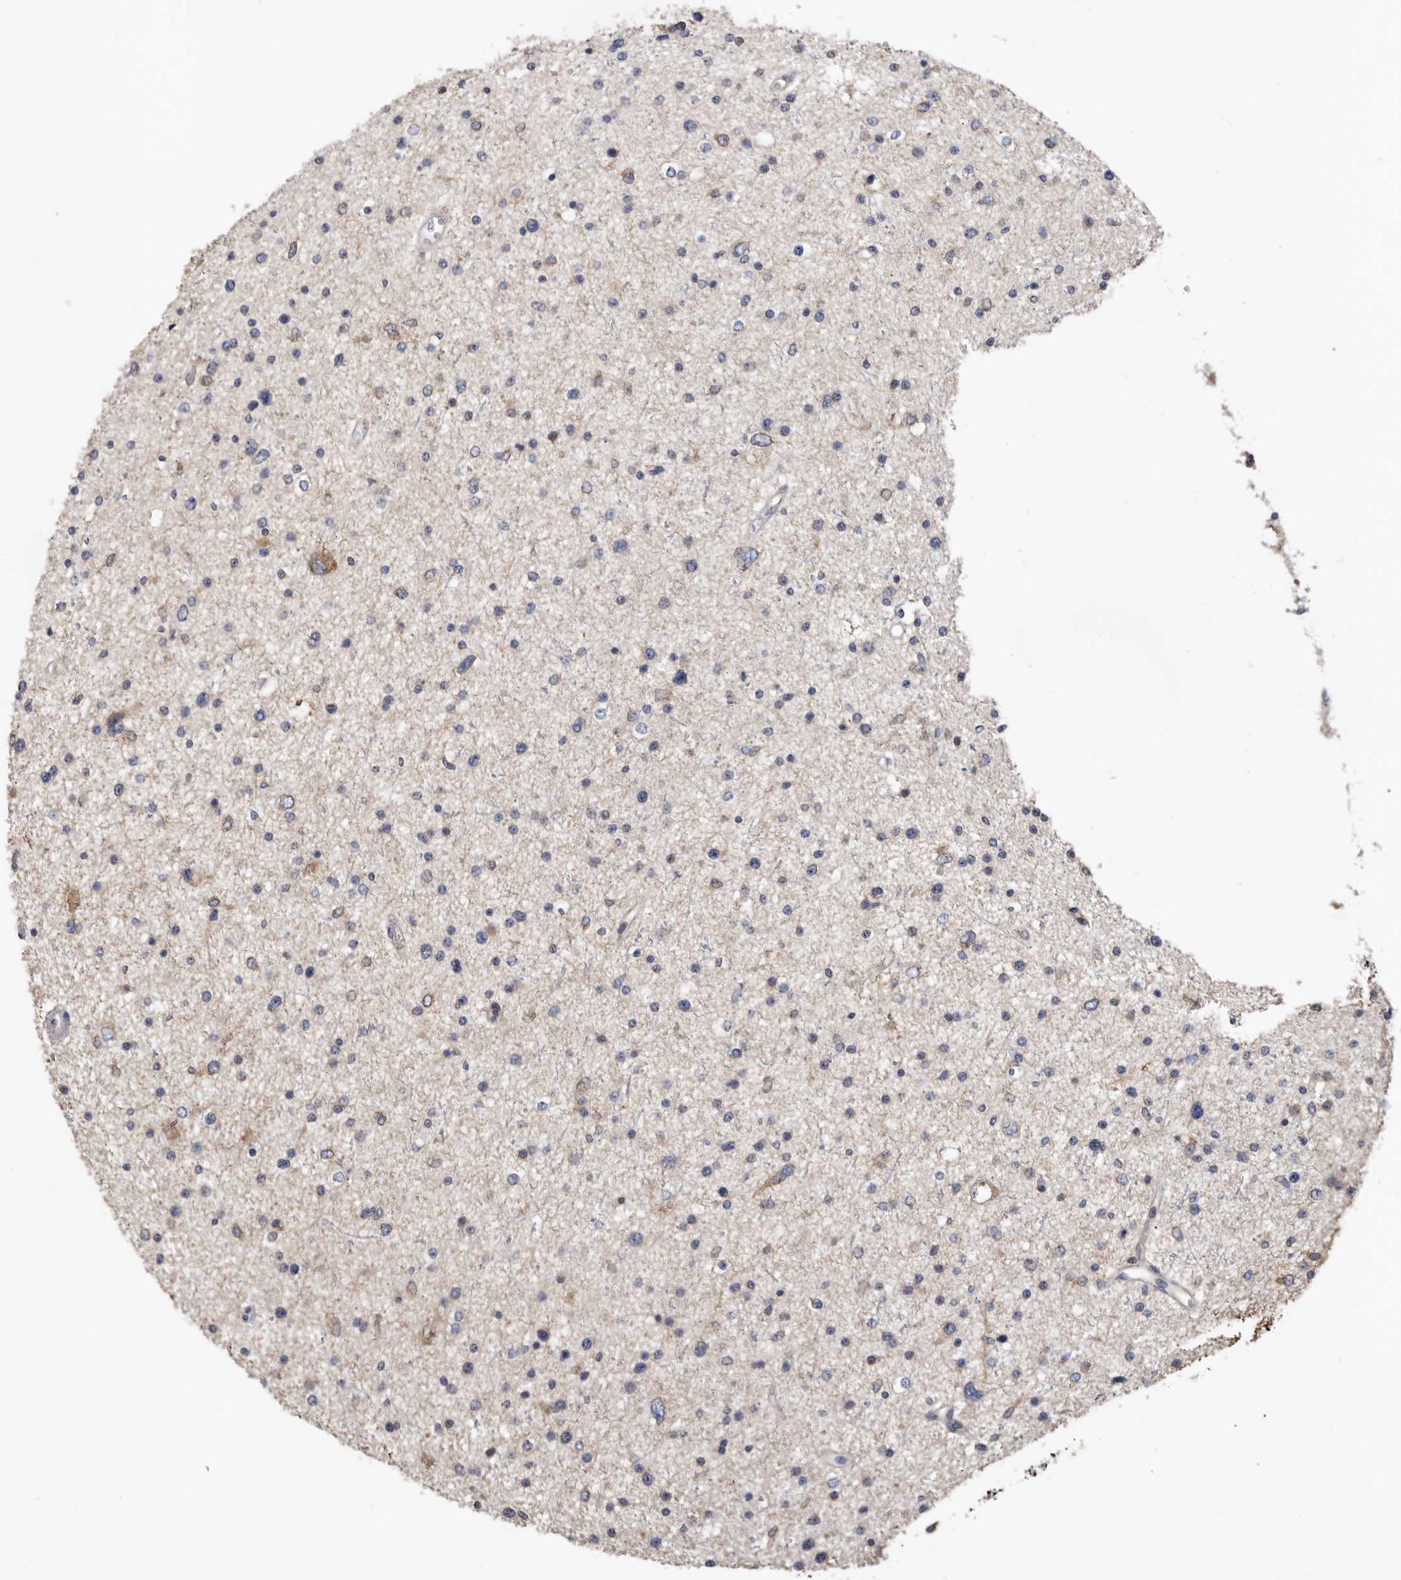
{"staining": {"intensity": "negative", "quantity": "none", "location": "none"}, "tissue": "glioma", "cell_type": "Tumor cells", "image_type": "cancer", "snomed": [{"axis": "morphology", "description": "Glioma, malignant, Low grade"}, {"axis": "topography", "description": "Brain"}], "caption": "Low-grade glioma (malignant) was stained to show a protein in brown. There is no significant positivity in tumor cells.", "gene": "CRISPLD2", "patient": {"sex": "female", "age": 37}}